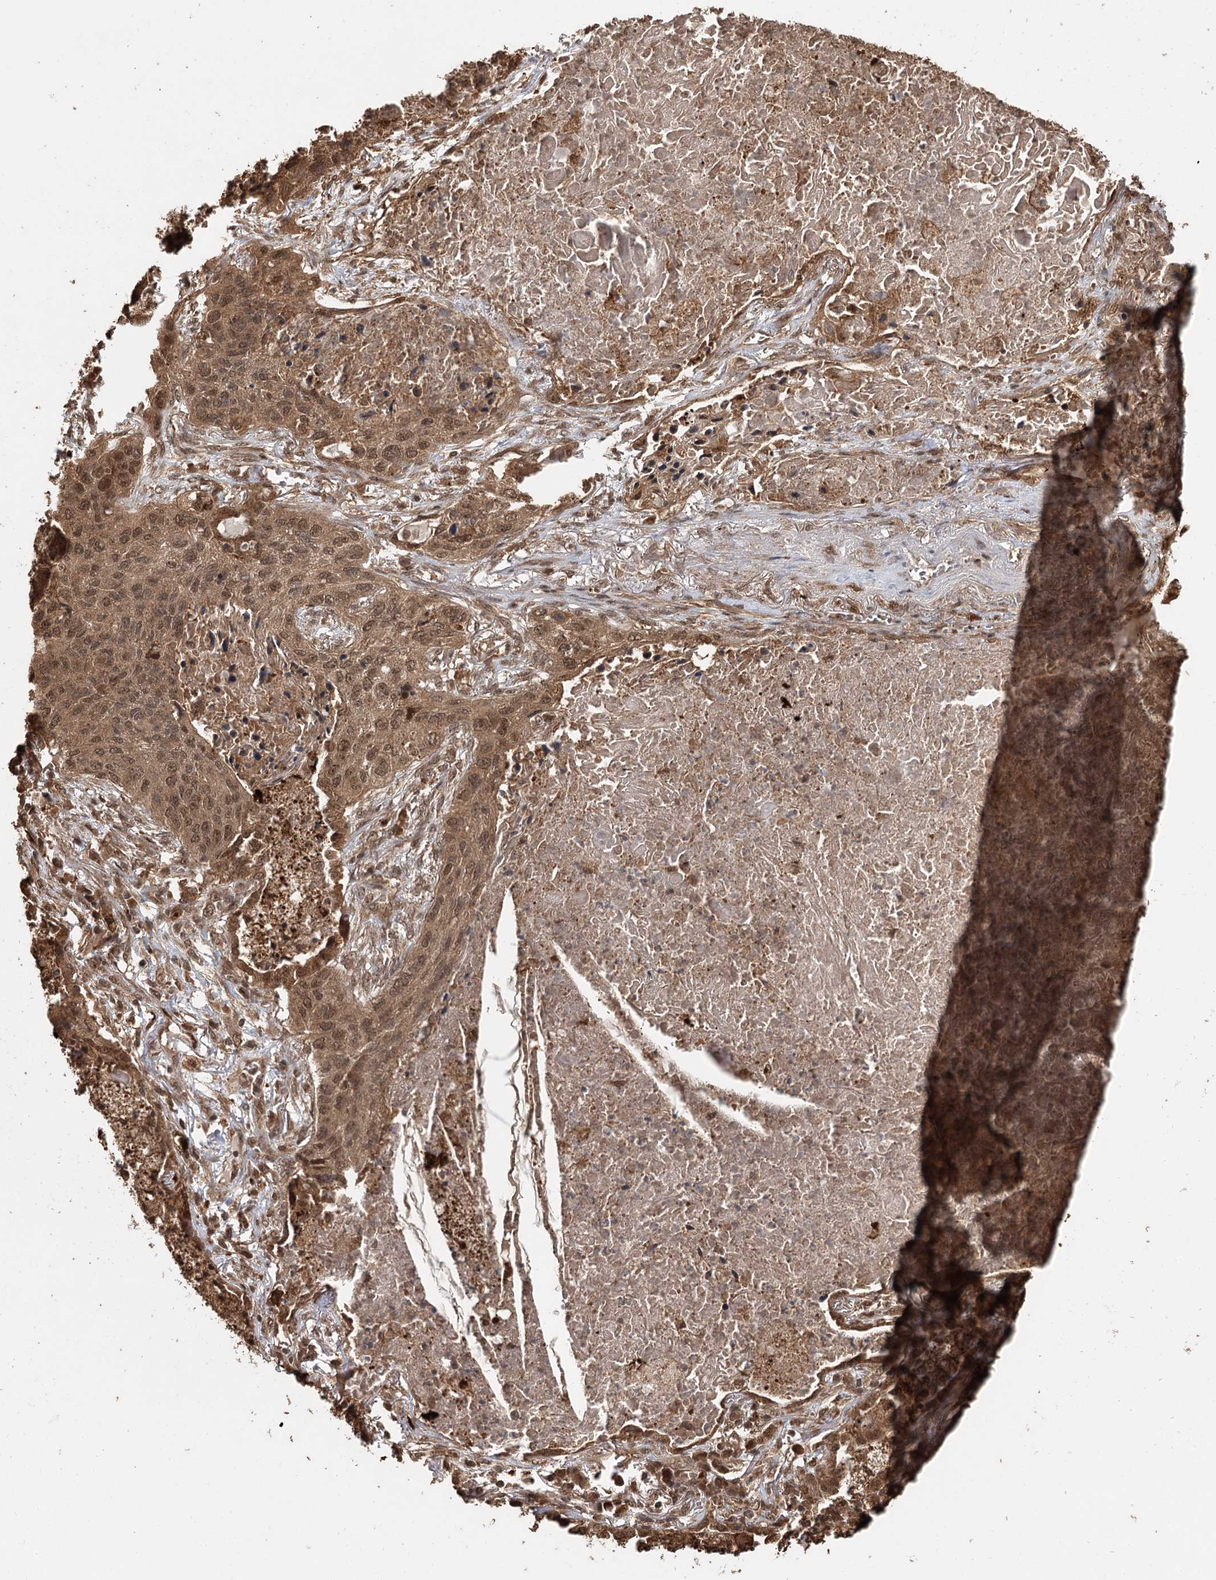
{"staining": {"intensity": "moderate", "quantity": ">75%", "location": "cytoplasmic/membranous,nuclear"}, "tissue": "lung cancer", "cell_type": "Tumor cells", "image_type": "cancer", "snomed": [{"axis": "morphology", "description": "Squamous cell carcinoma, NOS"}, {"axis": "topography", "description": "Lung"}], "caption": "Lung cancer stained with a brown dye demonstrates moderate cytoplasmic/membranous and nuclear positive staining in about >75% of tumor cells.", "gene": "N6AMT1", "patient": {"sex": "female", "age": 63}}